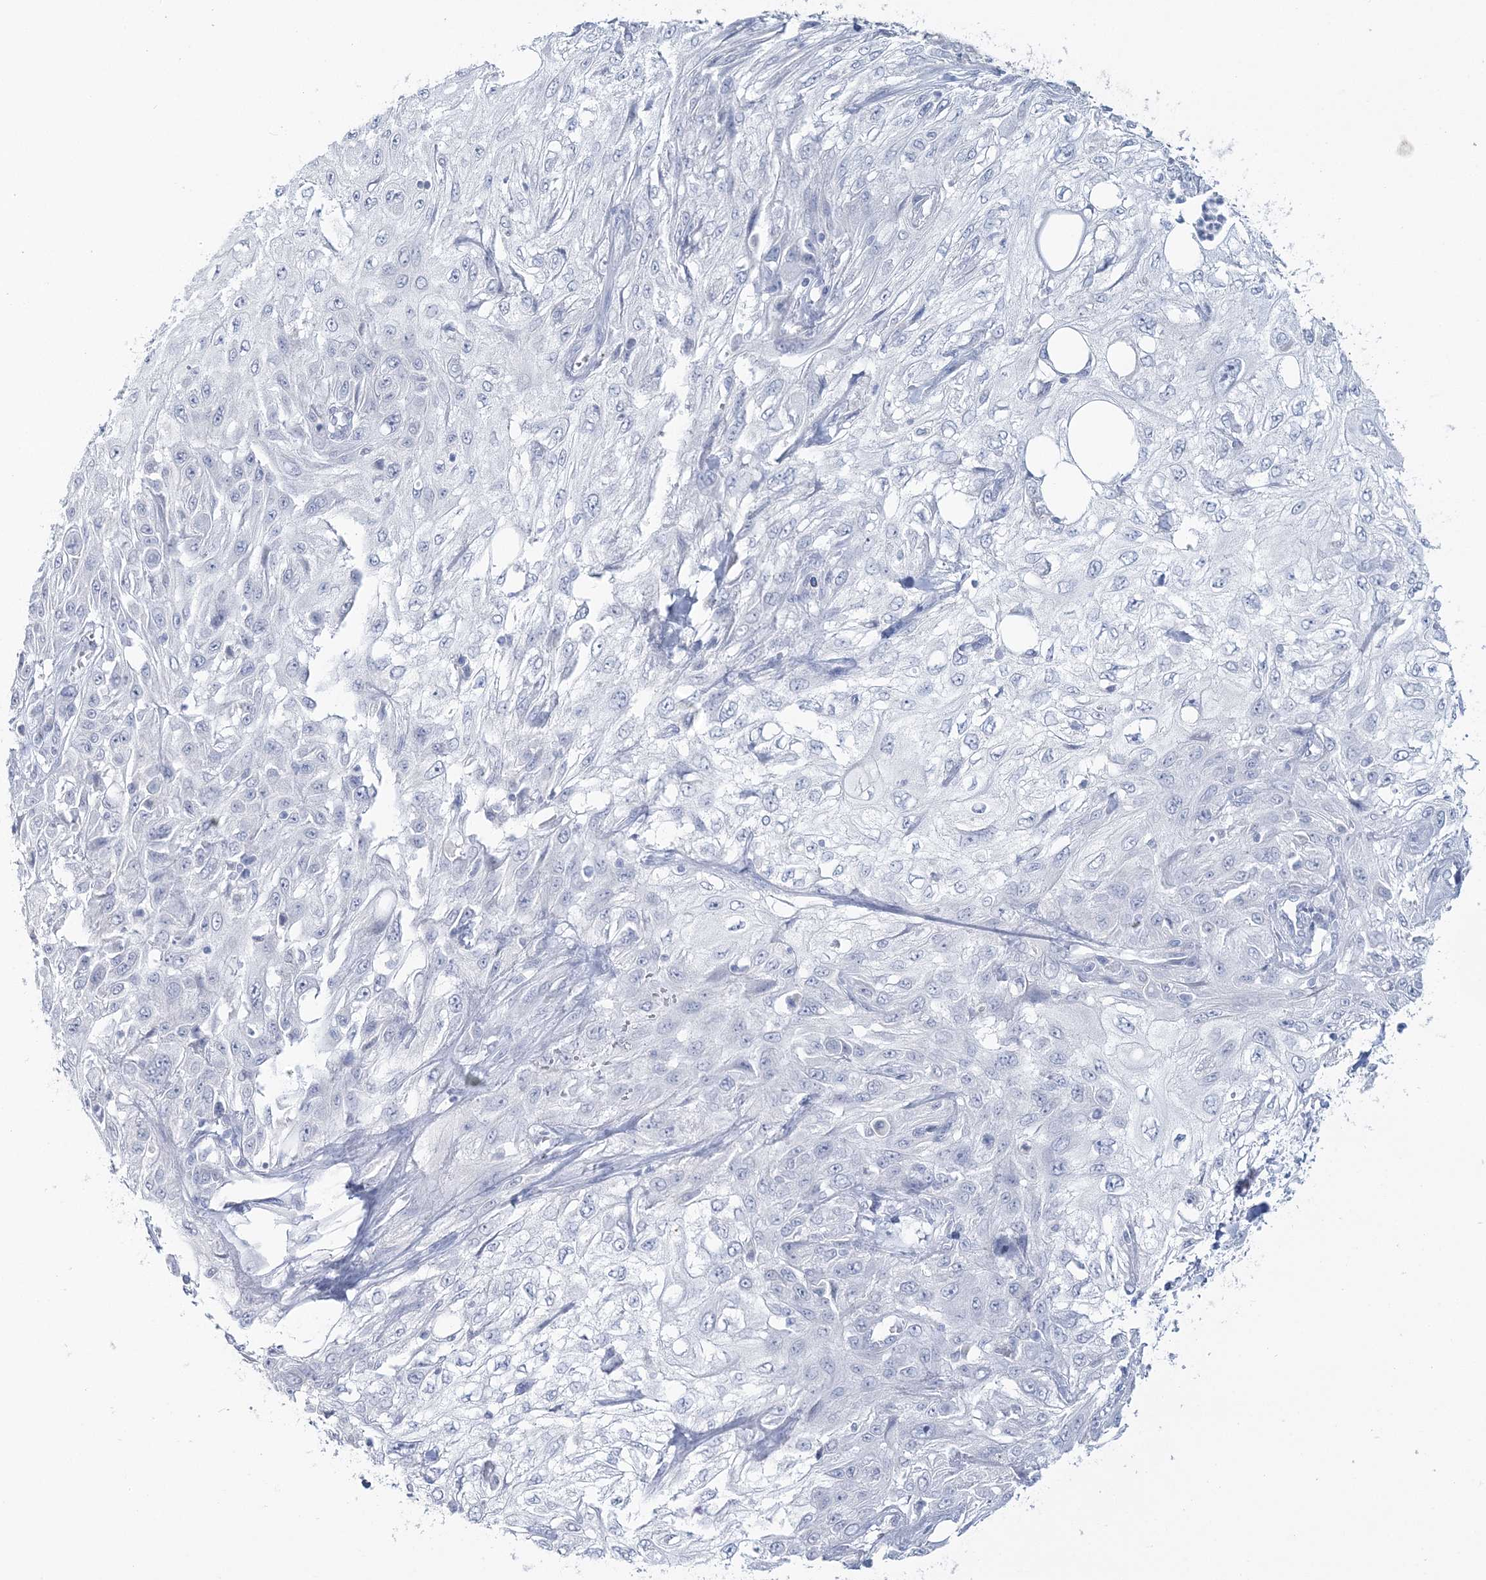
{"staining": {"intensity": "negative", "quantity": "none", "location": "none"}, "tissue": "skin cancer", "cell_type": "Tumor cells", "image_type": "cancer", "snomed": [{"axis": "morphology", "description": "Squamous cell carcinoma, NOS"}, {"axis": "topography", "description": "Skin"}], "caption": "Human squamous cell carcinoma (skin) stained for a protein using immunohistochemistry (IHC) exhibits no positivity in tumor cells.", "gene": "CYP3A4", "patient": {"sex": "male", "age": 75}}